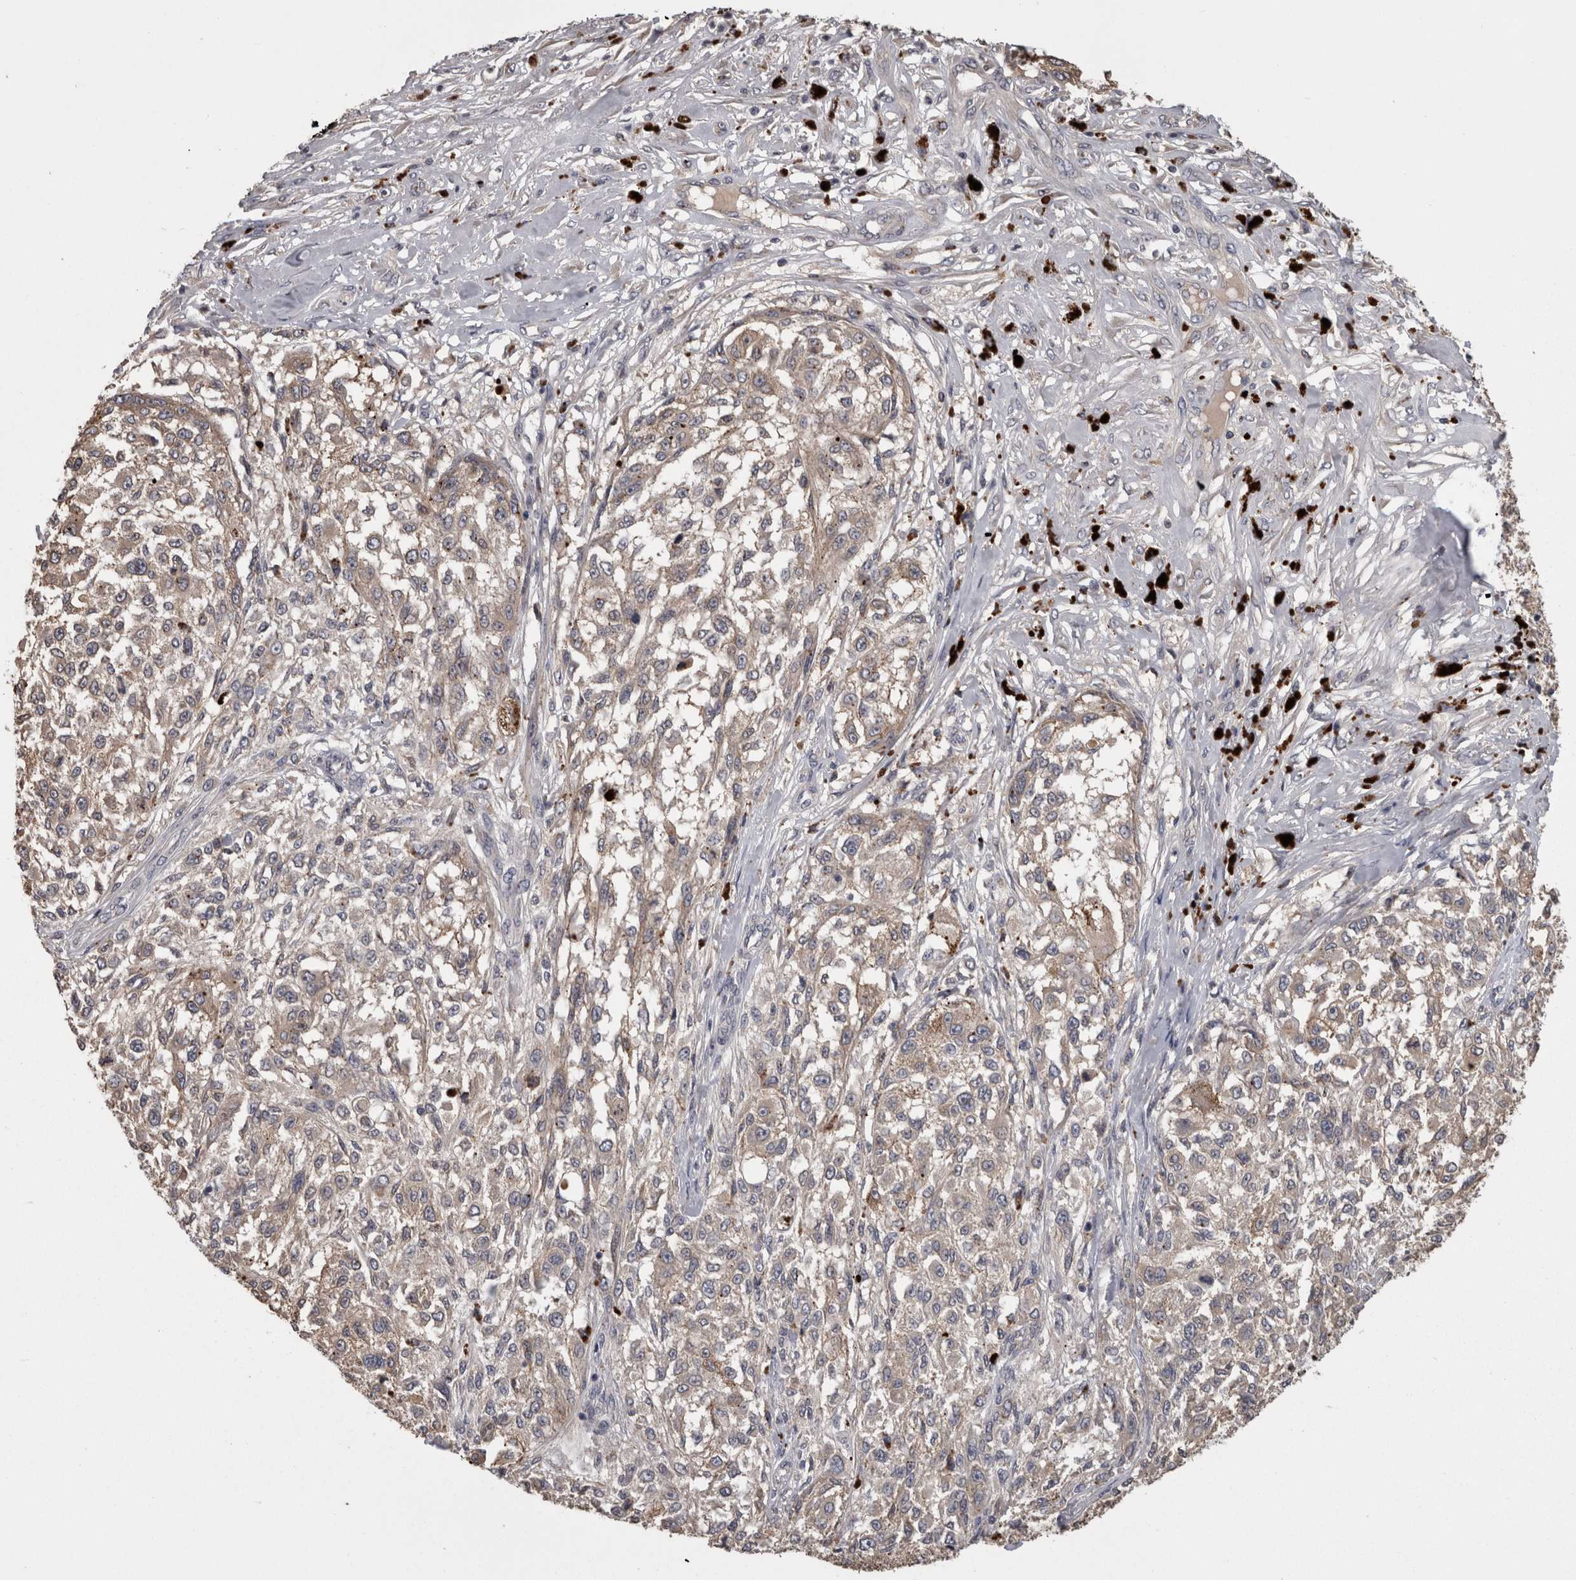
{"staining": {"intensity": "negative", "quantity": "none", "location": "none"}, "tissue": "melanoma", "cell_type": "Tumor cells", "image_type": "cancer", "snomed": [{"axis": "morphology", "description": "Necrosis, NOS"}, {"axis": "morphology", "description": "Malignant melanoma, NOS"}, {"axis": "topography", "description": "Skin"}], "caption": "Immunohistochemistry of malignant melanoma reveals no positivity in tumor cells. (DAB IHC with hematoxylin counter stain).", "gene": "PCM1", "patient": {"sex": "female", "age": 87}}